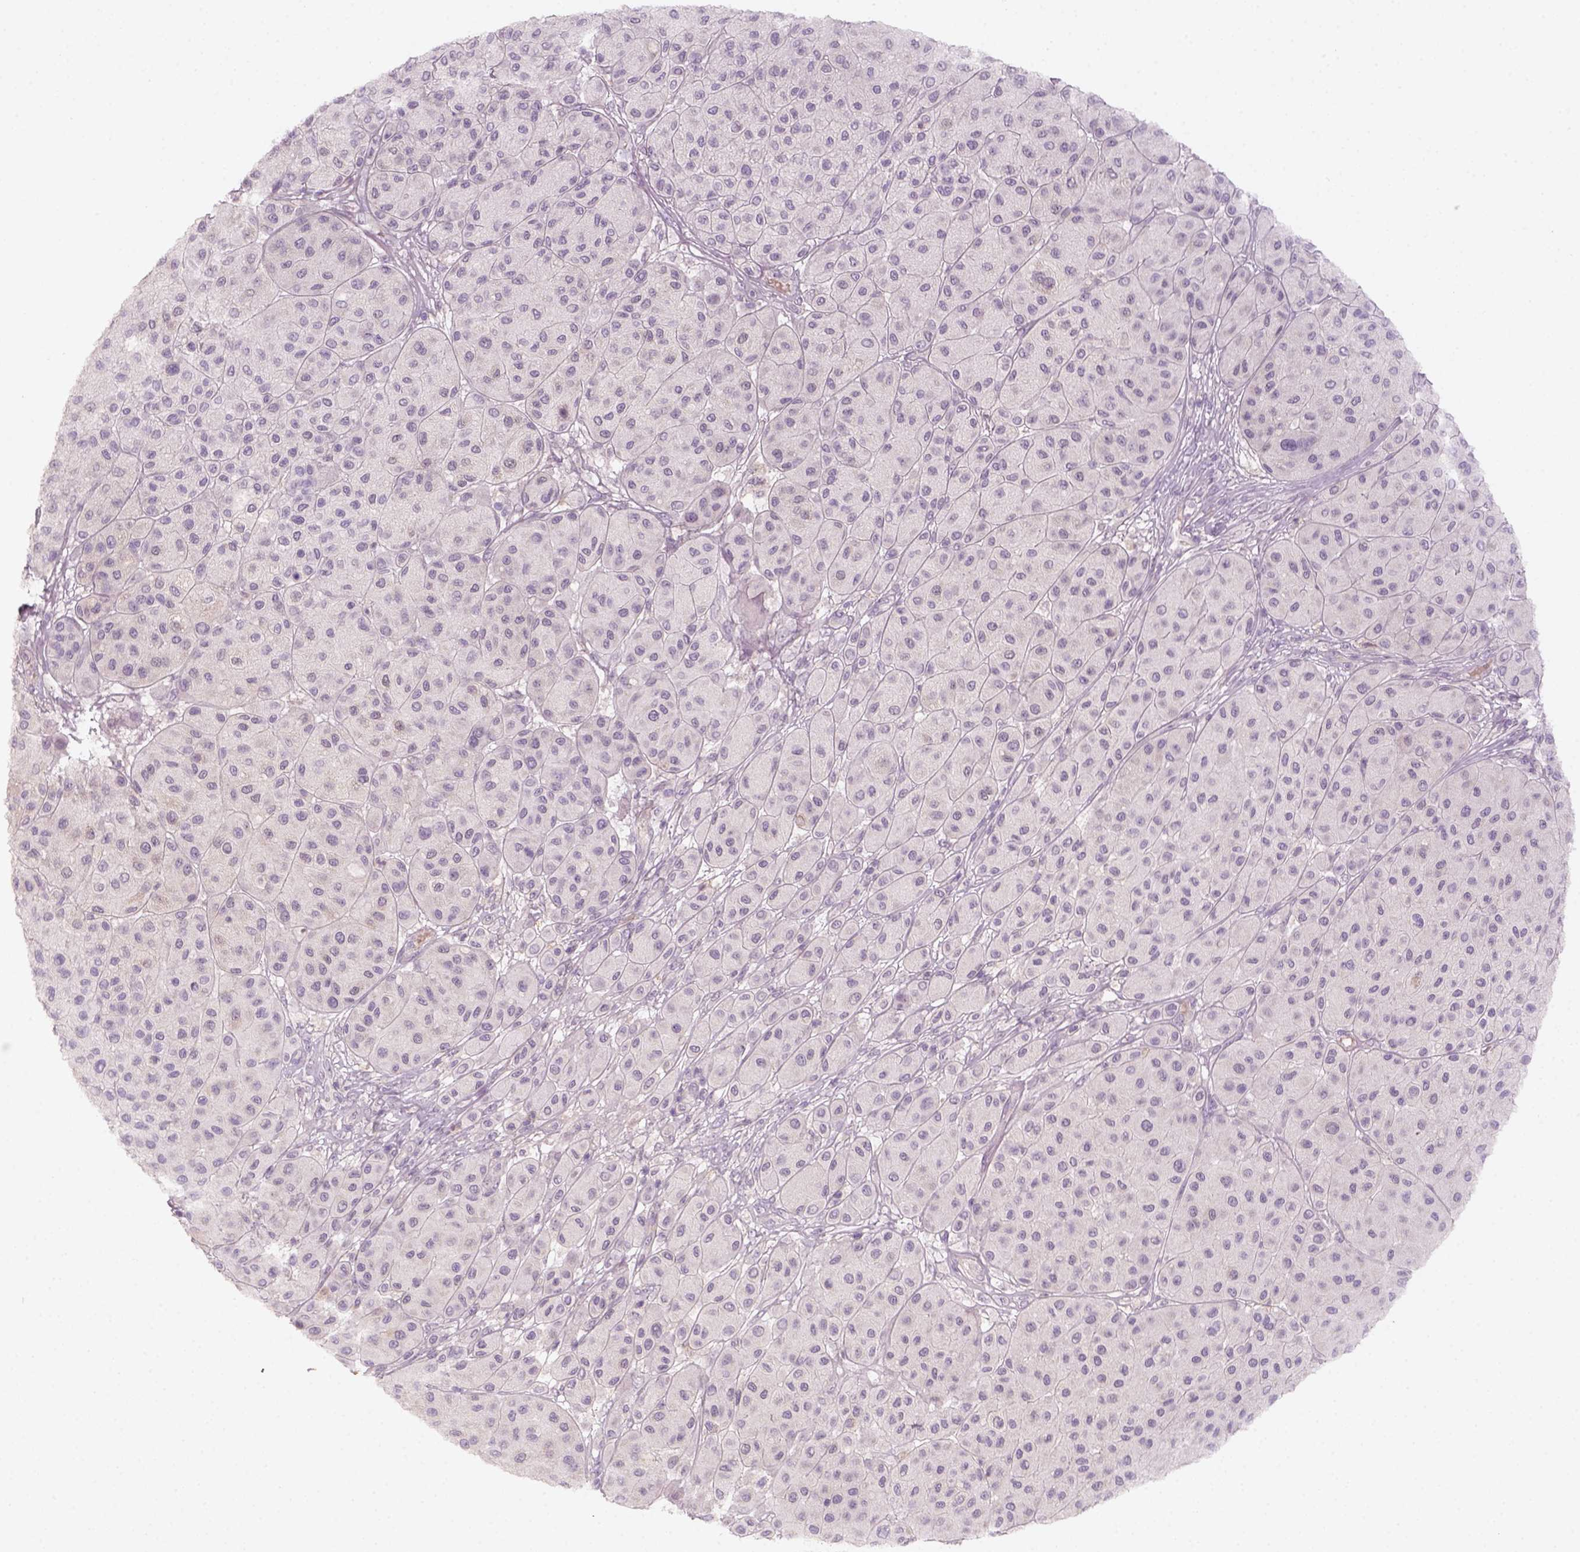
{"staining": {"intensity": "negative", "quantity": "none", "location": "none"}, "tissue": "melanoma", "cell_type": "Tumor cells", "image_type": "cancer", "snomed": [{"axis": "morphology", "description": "Malignant melanoma, Metastatic site"}, {"axis": "topography", "description": "Smooth muscle"}], "caption": "Immunohistochemical staining of melanoma reveals no significant expression in tumor cells.", "gene": "AQP9", "patient": {"sex": "male", "age": 41}}